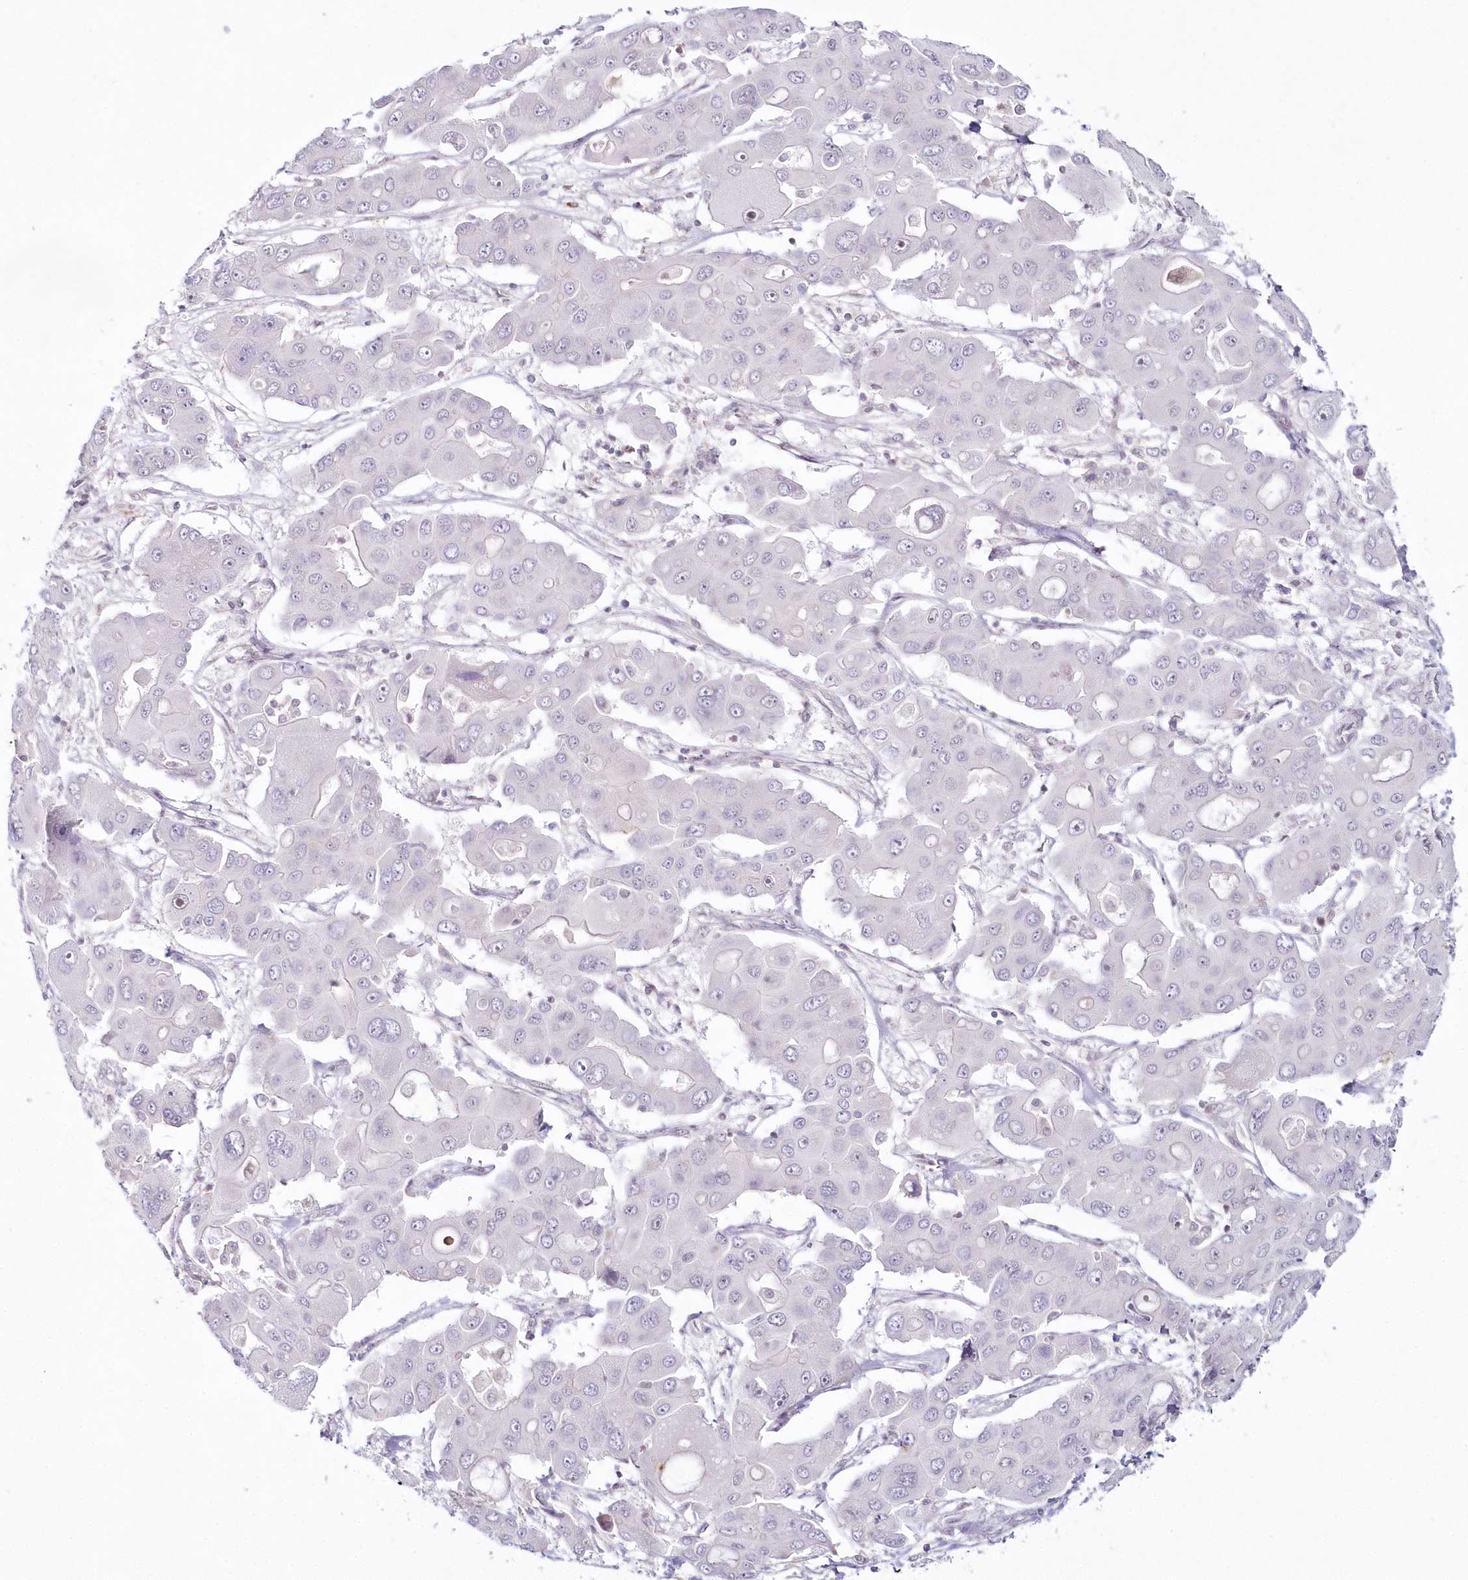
{"staining": {"intensity": "negative", "quantity": "none", "location": "none"}, "tissue": "liver cancer", "cell_type": "Tumor cells", "image_type": "cancer", "snomed": [{"axis": "morphology", "description": "Cholangiocarcinoma"}, {"axis": "topography", "description": "Liver"}], "caption": "IHC histopathology image of neoplastic tissue: human liver cholangiocarcinoma stained with DAB displays no significant protein expression in tumor cells. The staining was performed using DAB to visualize the protein expression in brown, while the nuclei were stained in blue with hematoxylin (Magnification: 20x).", "gene": "HYCC2", "patient": {"sex": "male", "age": 67}}